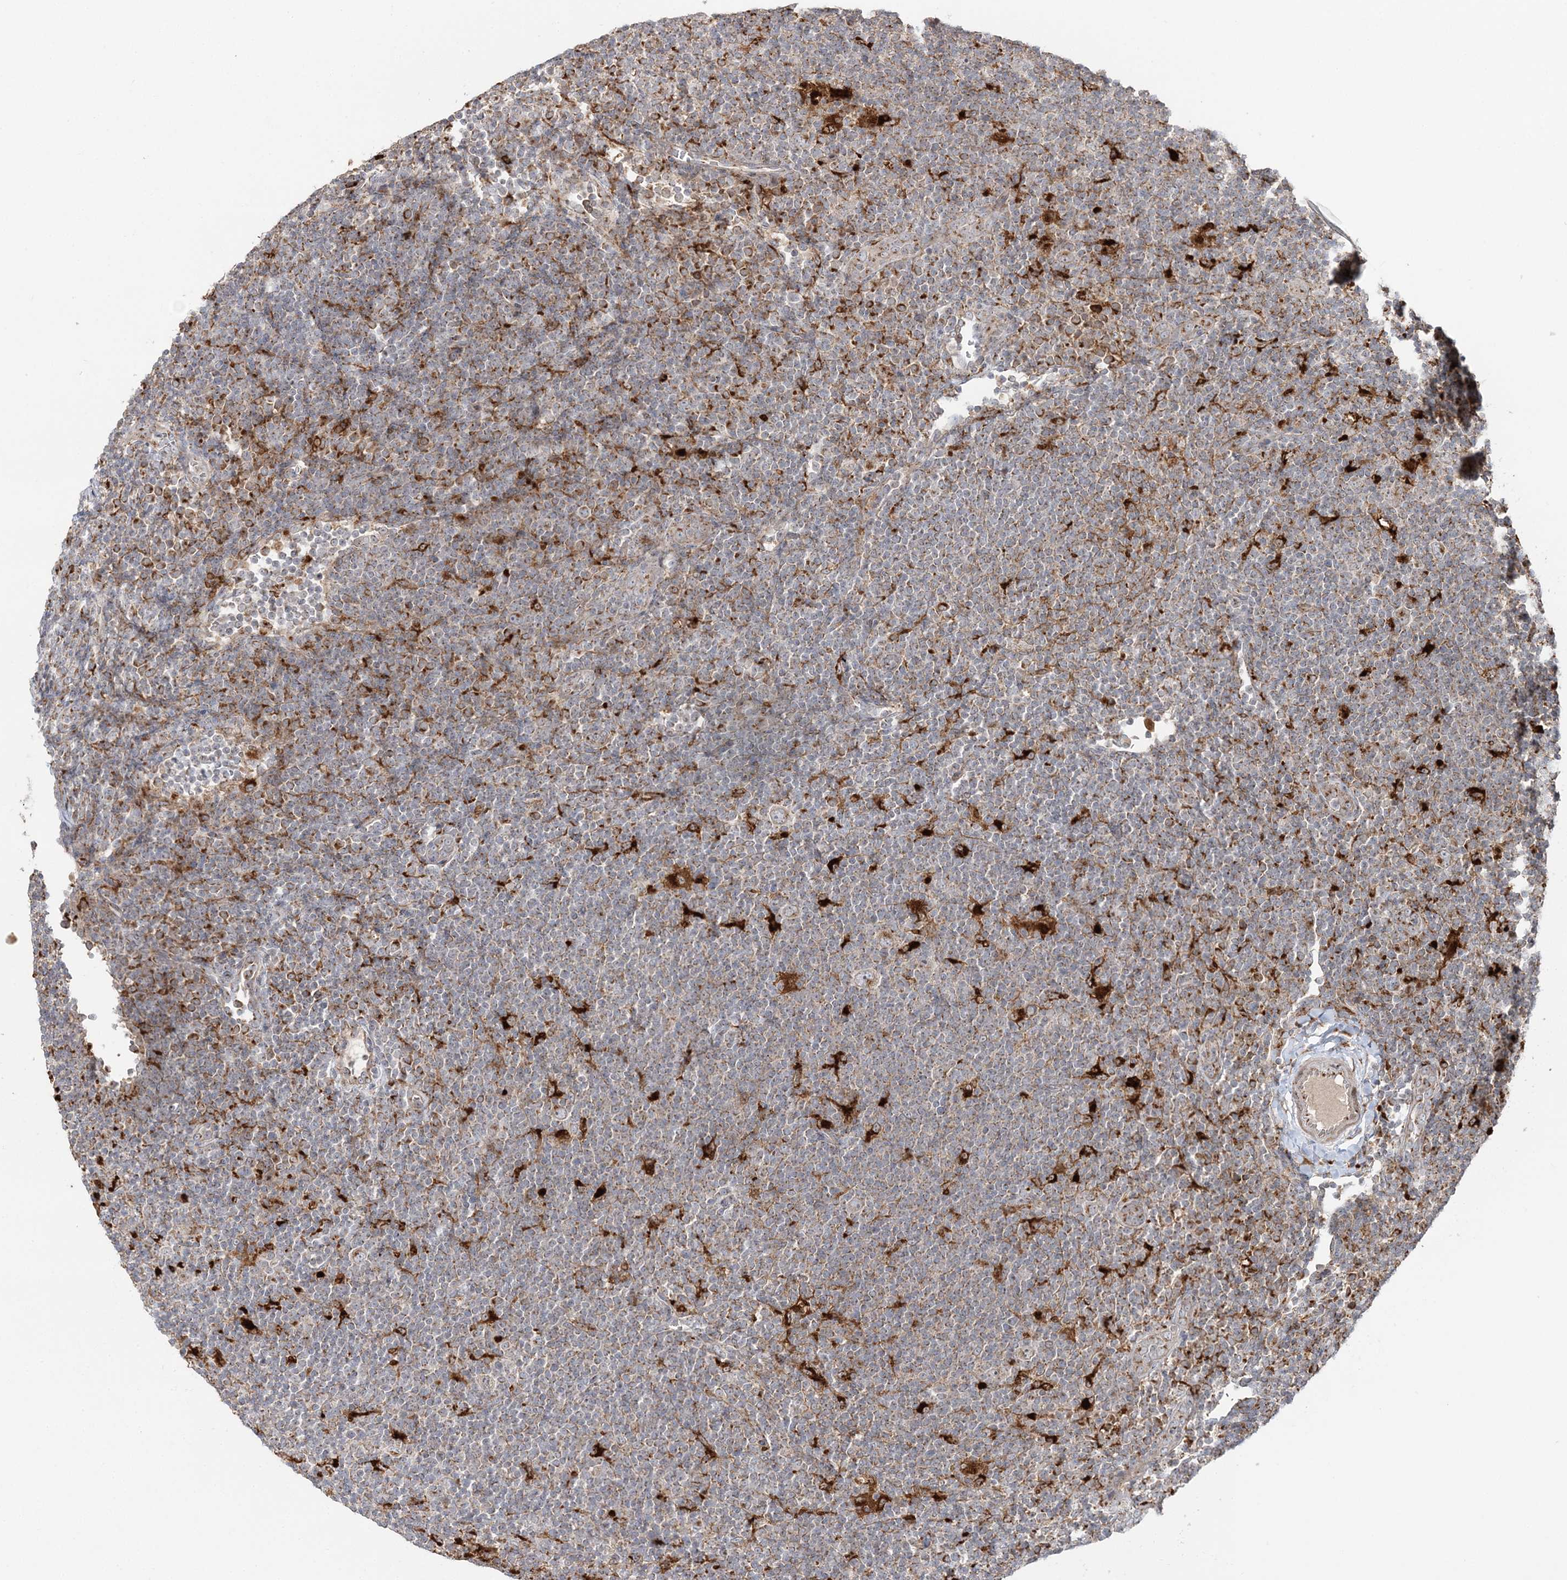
{"staining": {"intensity": "moderate", "quantity": "<25%", "location": "cytoplasmic/membranous"}, "tissue": "lymphoma", "cell_type": "Tumor cells", "image_type": "cancer", "snomed": [{"axis": "morphology", "description": "Hodgkin's disease, NOS"}, {"axis": "topography", "description": "Lymph node"}], "caption": "There is low levels of moderate cytoplasmic/membranous staining in tumor cells of lymphoma, as demonstrated by immunohistochemical staining (brown color).", "gene": "ABCC3", "patient": {"sex": "female", "age": 57}}